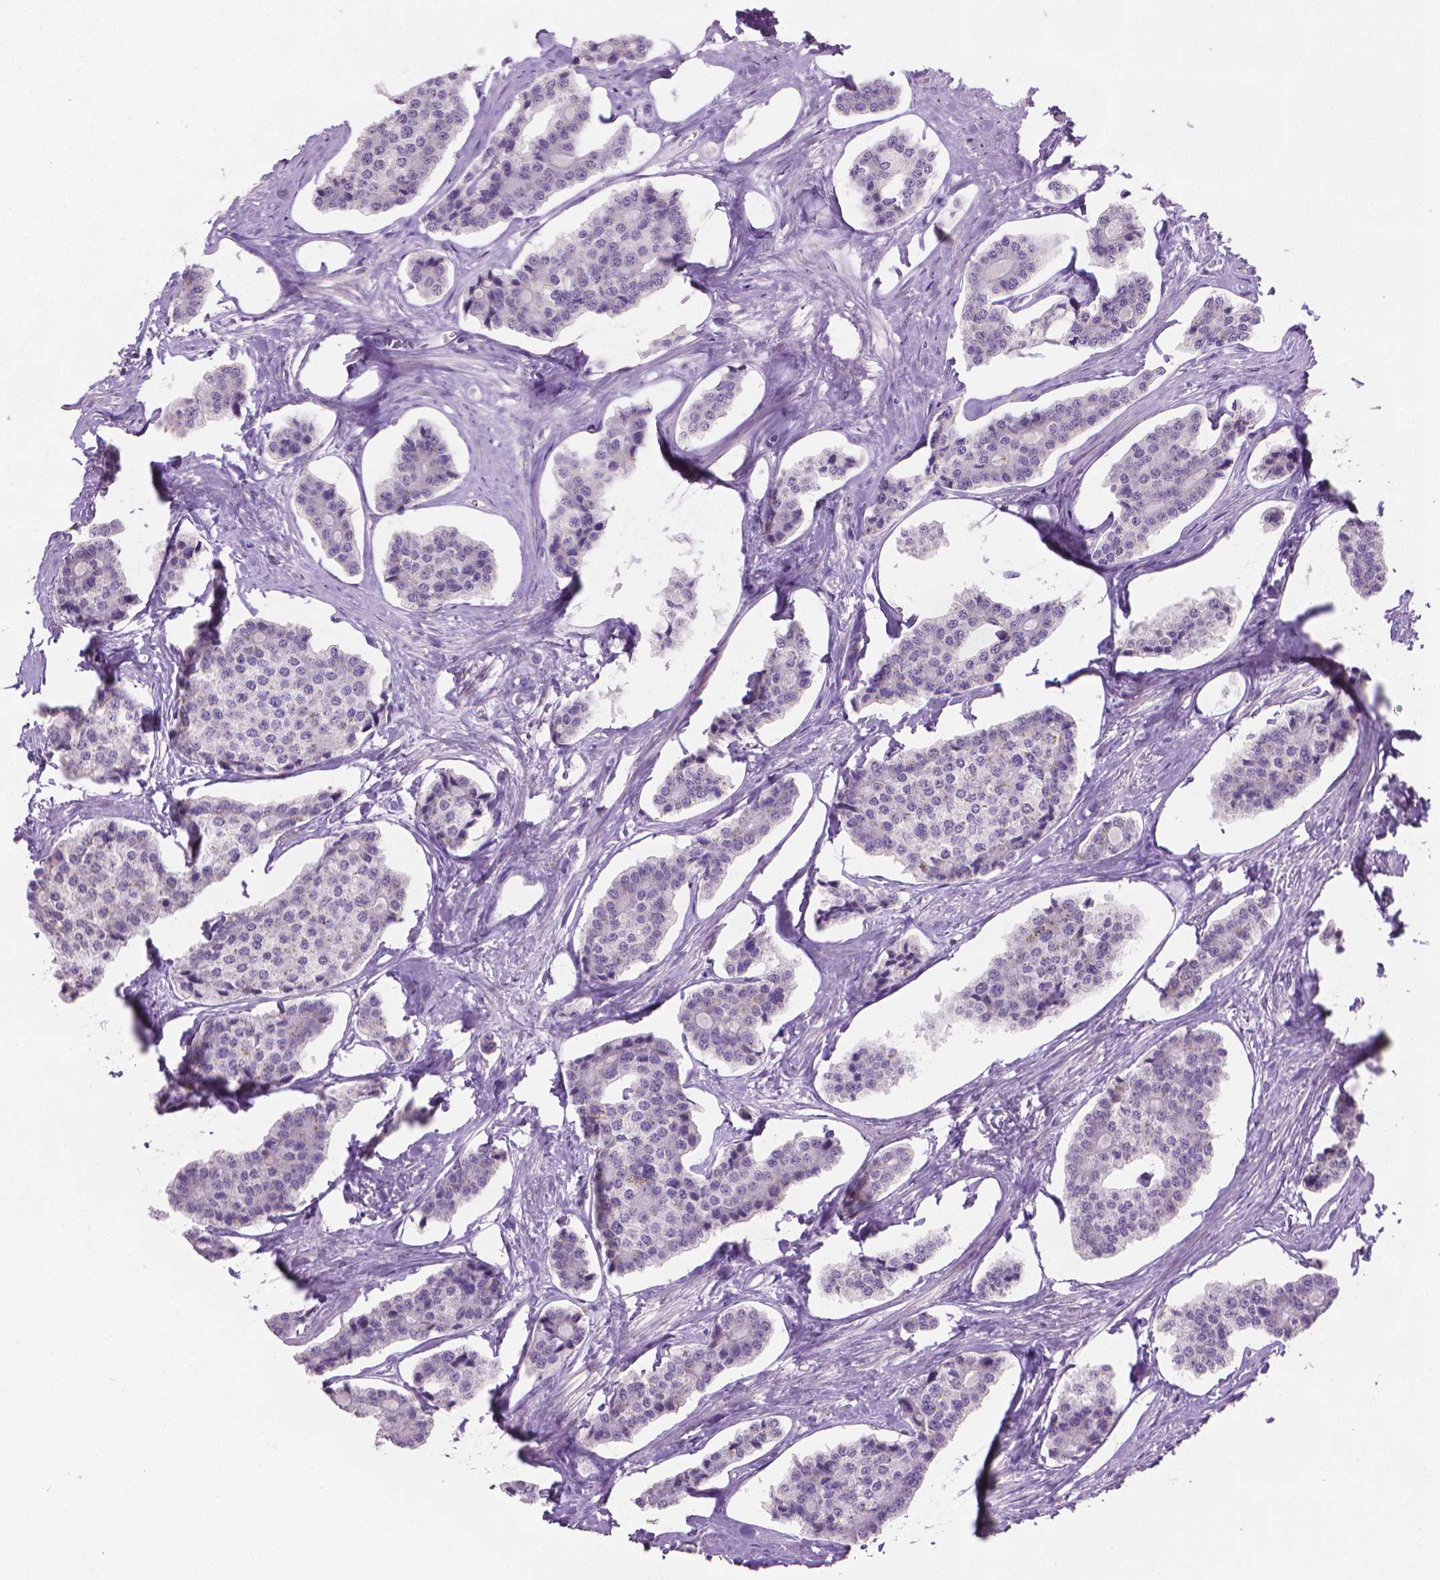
{"staining": {"intensity": "negative", "quantity": "none", "location": "none"}, "tissue": "carcinoid", "cell_type": "Tumor cells", "image_type": "cancer", "snomed": [{"axis": "morphology", "description": "Carcinoid, malignant, NOS"}, {"axis": "topography", "description": "Small intestine"}], "caption": "Protein analysis of carcinoid displays no significant staining in tumor cells.", "gene": "MUC1", "patient": {"sex": "female", "age": 65}}